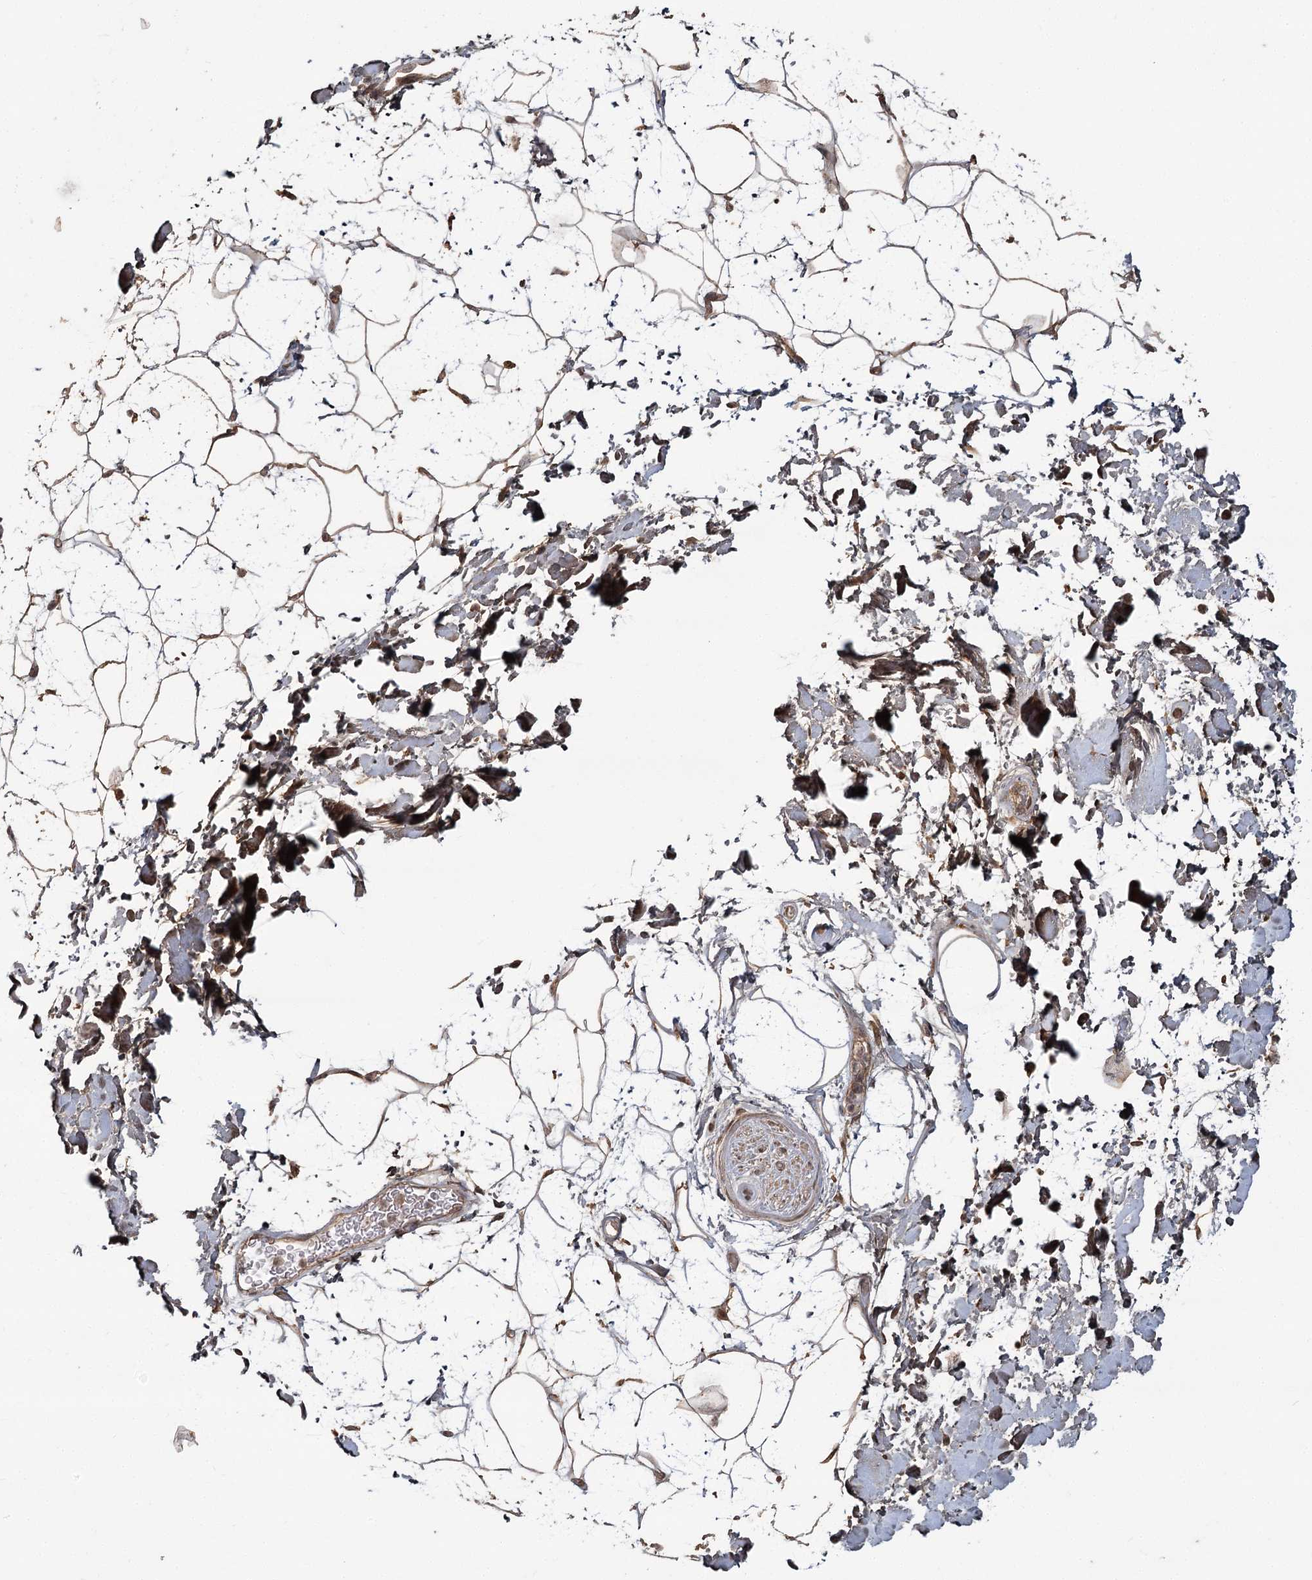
{"staining": {"intensity": "weak", "quantity": "25%-75%", "location": "cytoplasmic/membranous"}, "tissue": "adipose tissue", "cell_type": "Adipocytes", "image_type": "normal", "snomed": [{"axis": "morphology", "description": "Normal tissue, NOS"}, {"axis": "topography", "description": "Soft tissue"}], "caption": "Immunohistochemical staining of unremarkable human adipose tissue reveals low levels of weak cytoplasmic/membranous positivity in approximately 25%-75% of adipocytes.", "gene": "OBSL1", "patient": {"sex": "male", "age": 72}}